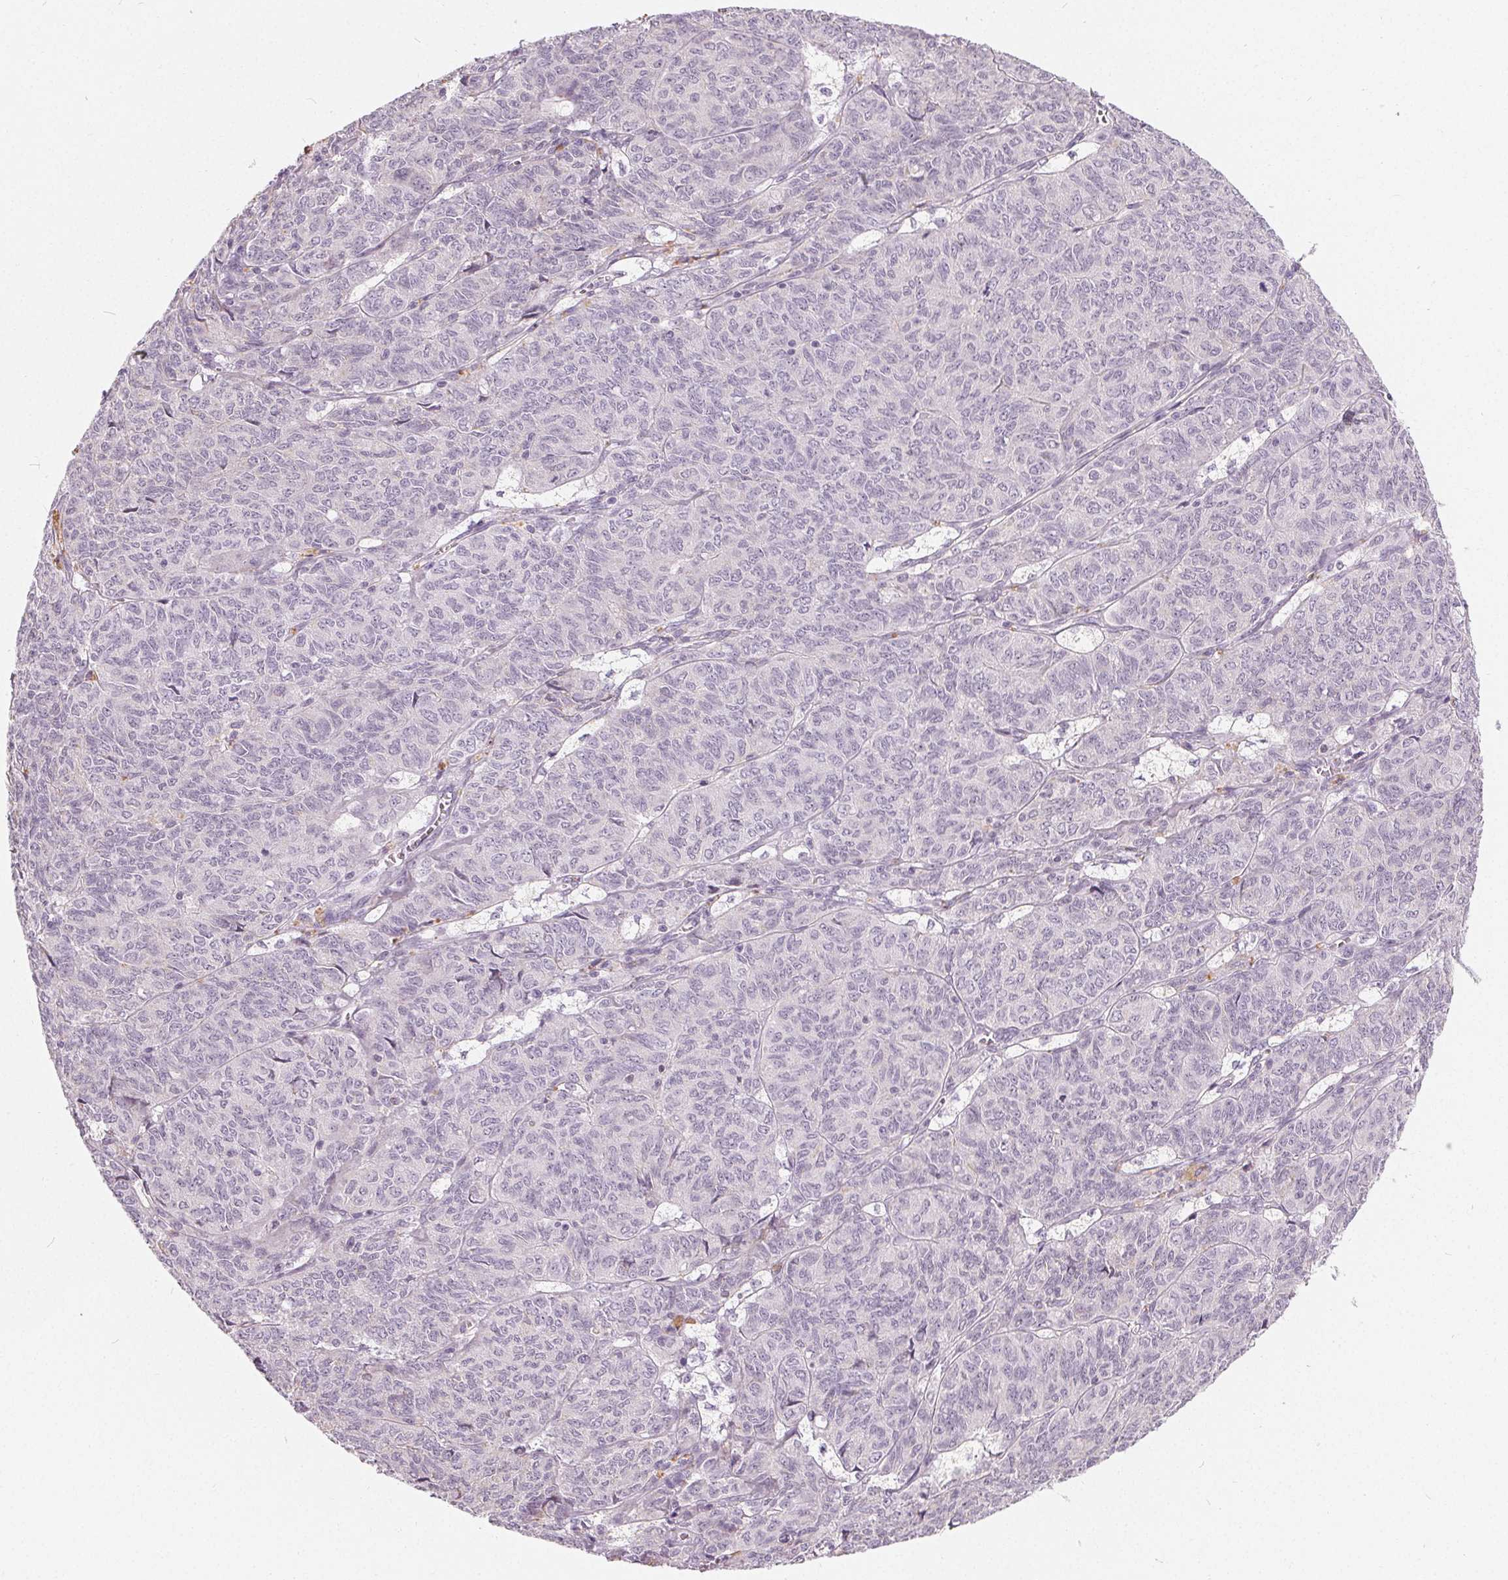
{"staining": {"intensity": "negative", "quantity": "none", "location": "none"}, "tissue": "ovarian cancer", "cell_type": "Tumor cells", "image_type": "cancer", "snomed": [{"axis": "morphology", "description": "Carcinoma, endometroid"}, {"axis": "topography", "description": "Ovary"}], "caption": "This is an IHC micrograph of human endometroid carcinoma (ovarian). There is no staining in tumor cells.", "gene": "HOPX", "patient": {"sex": "female", "age": 80}}